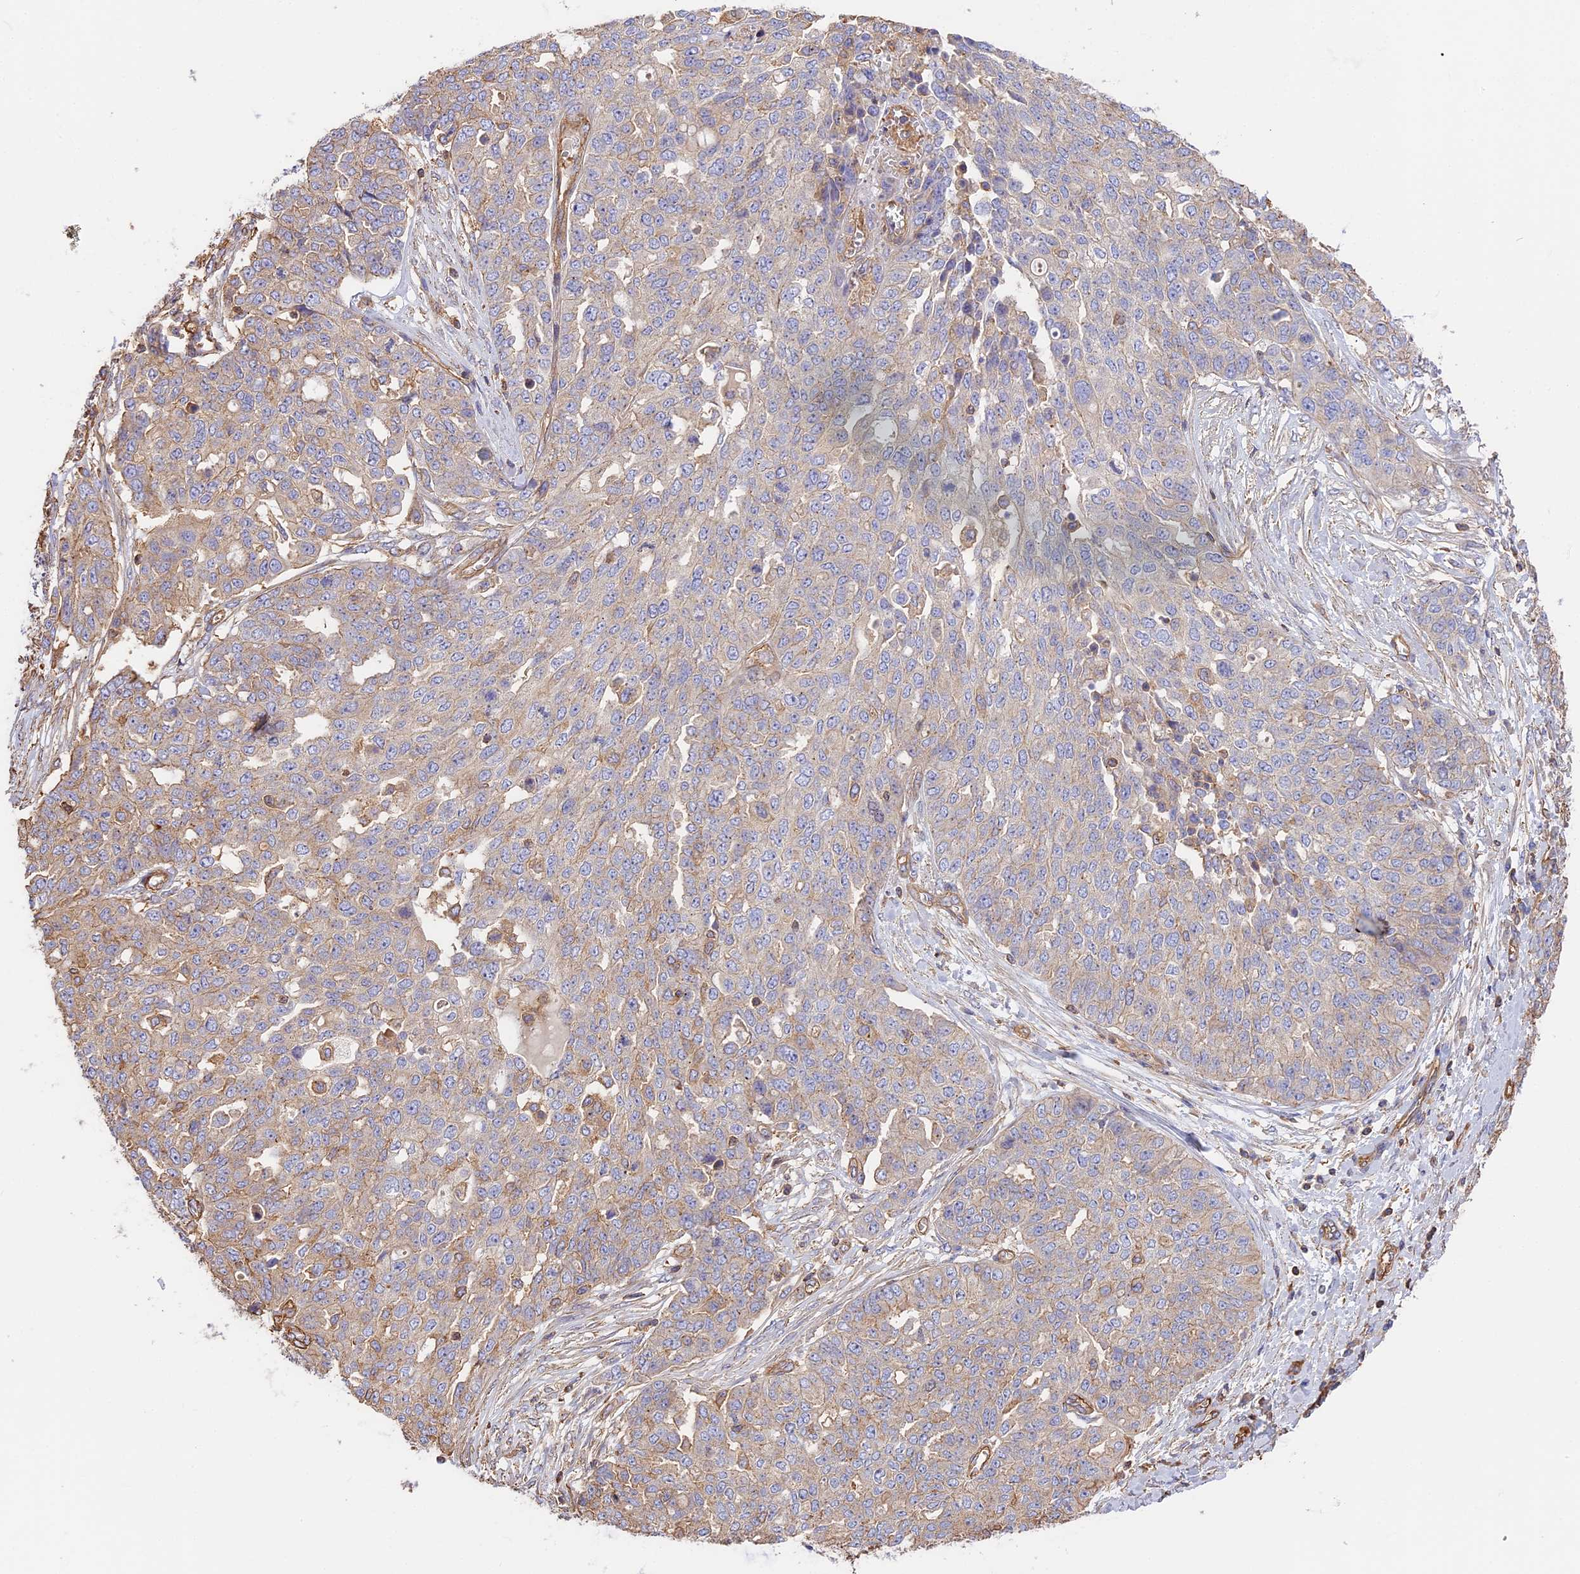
{"staining": {"intensity": "weak", "quantity": "25%-75%", "location": "cytoplasmic/membranous"}, "tissue": "ovarian cancer", "cell_type": "Tumor cells", "image_type": "cancer", "snomed": [{"axis": "morphology", "description": "Cystadenocarcinoma, serous, NOS"}, {"axis": "topography", "description": "Soft tissue"}, {"axis": "topography", "description": "Ovary"}], "caption": "Ovarian cancer (serous cystadenocarcinoma) stained with IHC displays weak cytoplasmic/membranous staining in about 25%-75% of tumor cells.", "gene": "VPS18", "patient": {"sex": "female", "age": 57}}